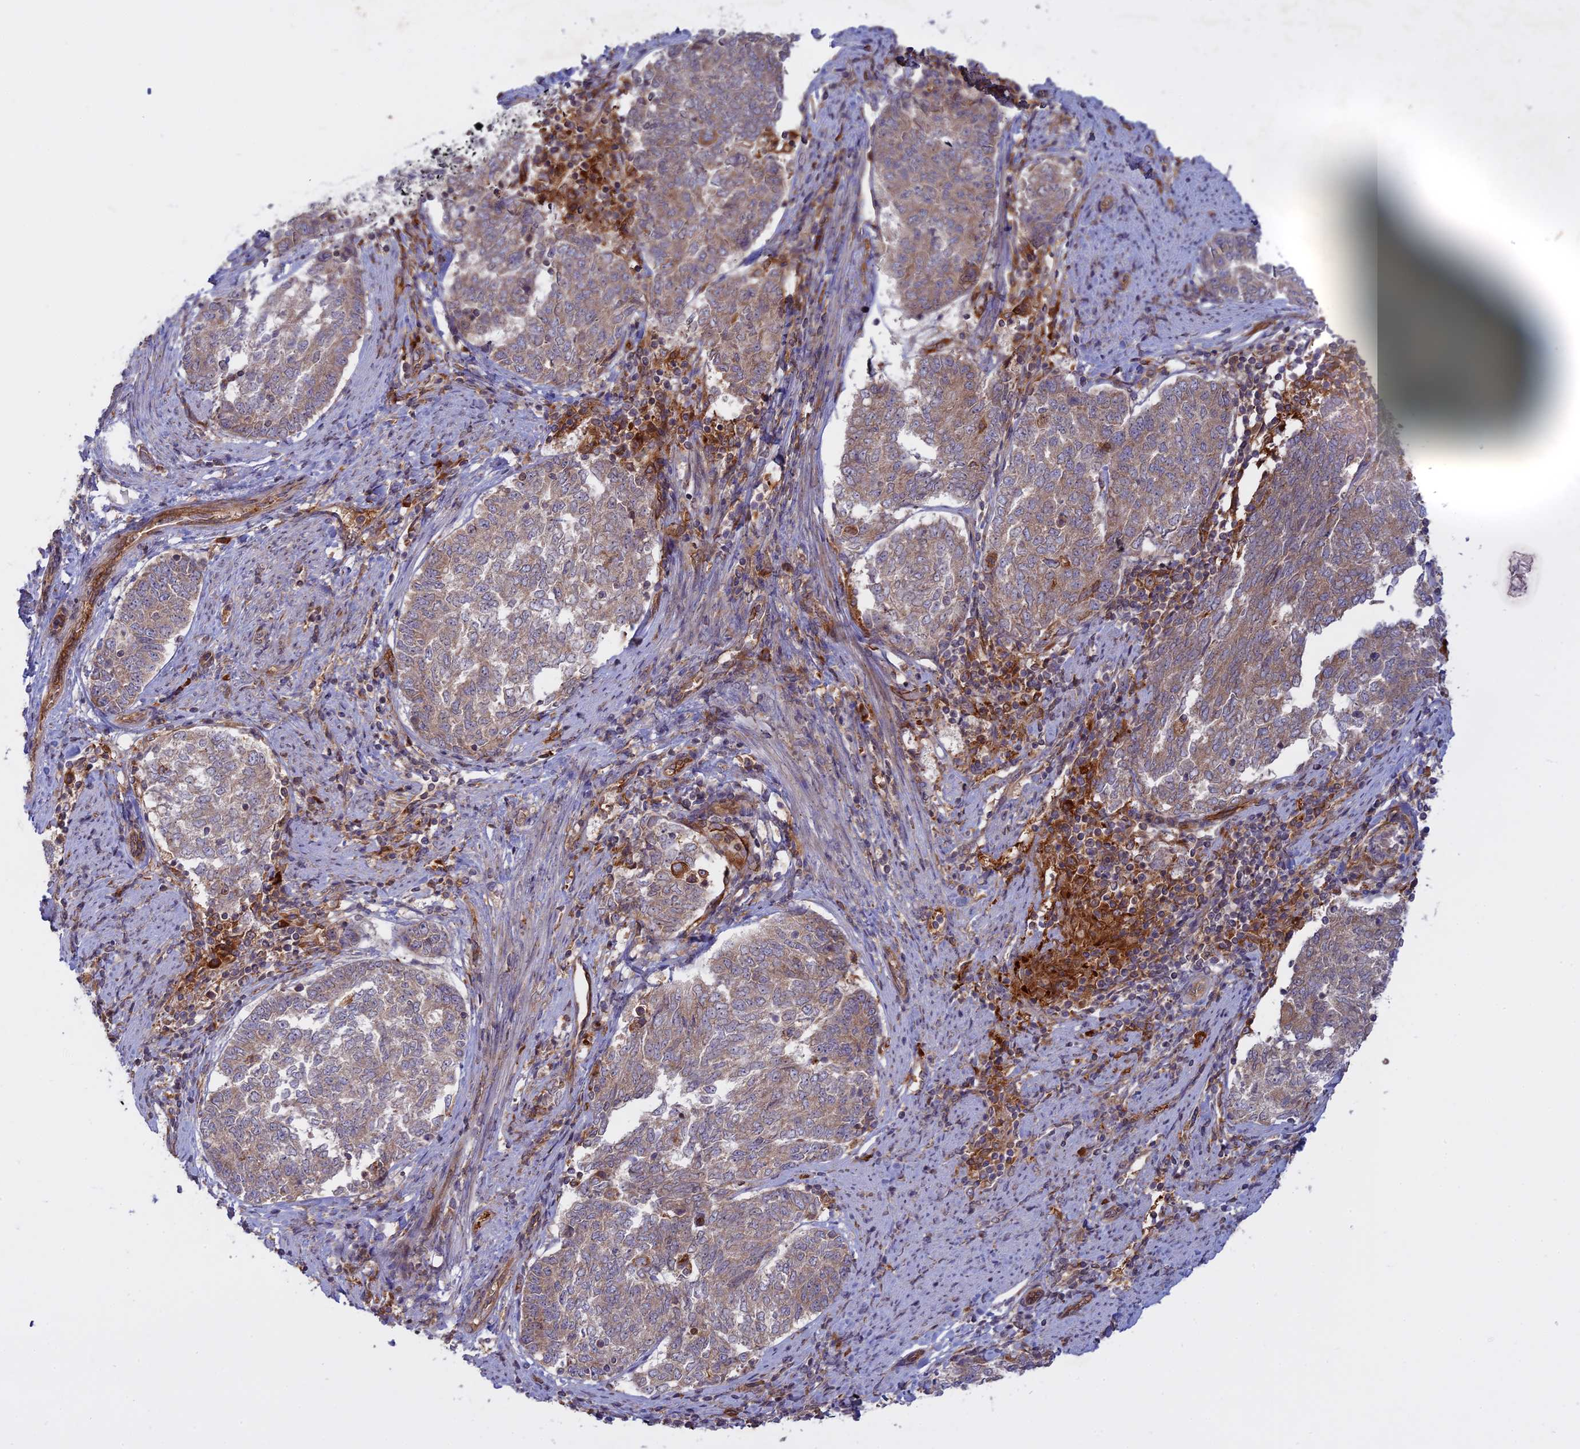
{"staining": {"intensity": "moderate", "quantity": "<25%", "location": "cytoplasmic/membranous"}, "tissue": "endometrial cancer", "cell_type": "Tumor cells", "image_type": "cancer", "snomed": [{"axis": "morphology", "description": "Adenocarcinoma, NOS"}, {"axis": "topography", "description": "Endometrium"}], "caption": "Adenocarcinoma (endometrial) tissue demonstrates moderate cytoplasmic/membranous positivity in about <25% of tumor cells", "gene": "TMEM208", "patient": {"sex": "female", "age": 80}}